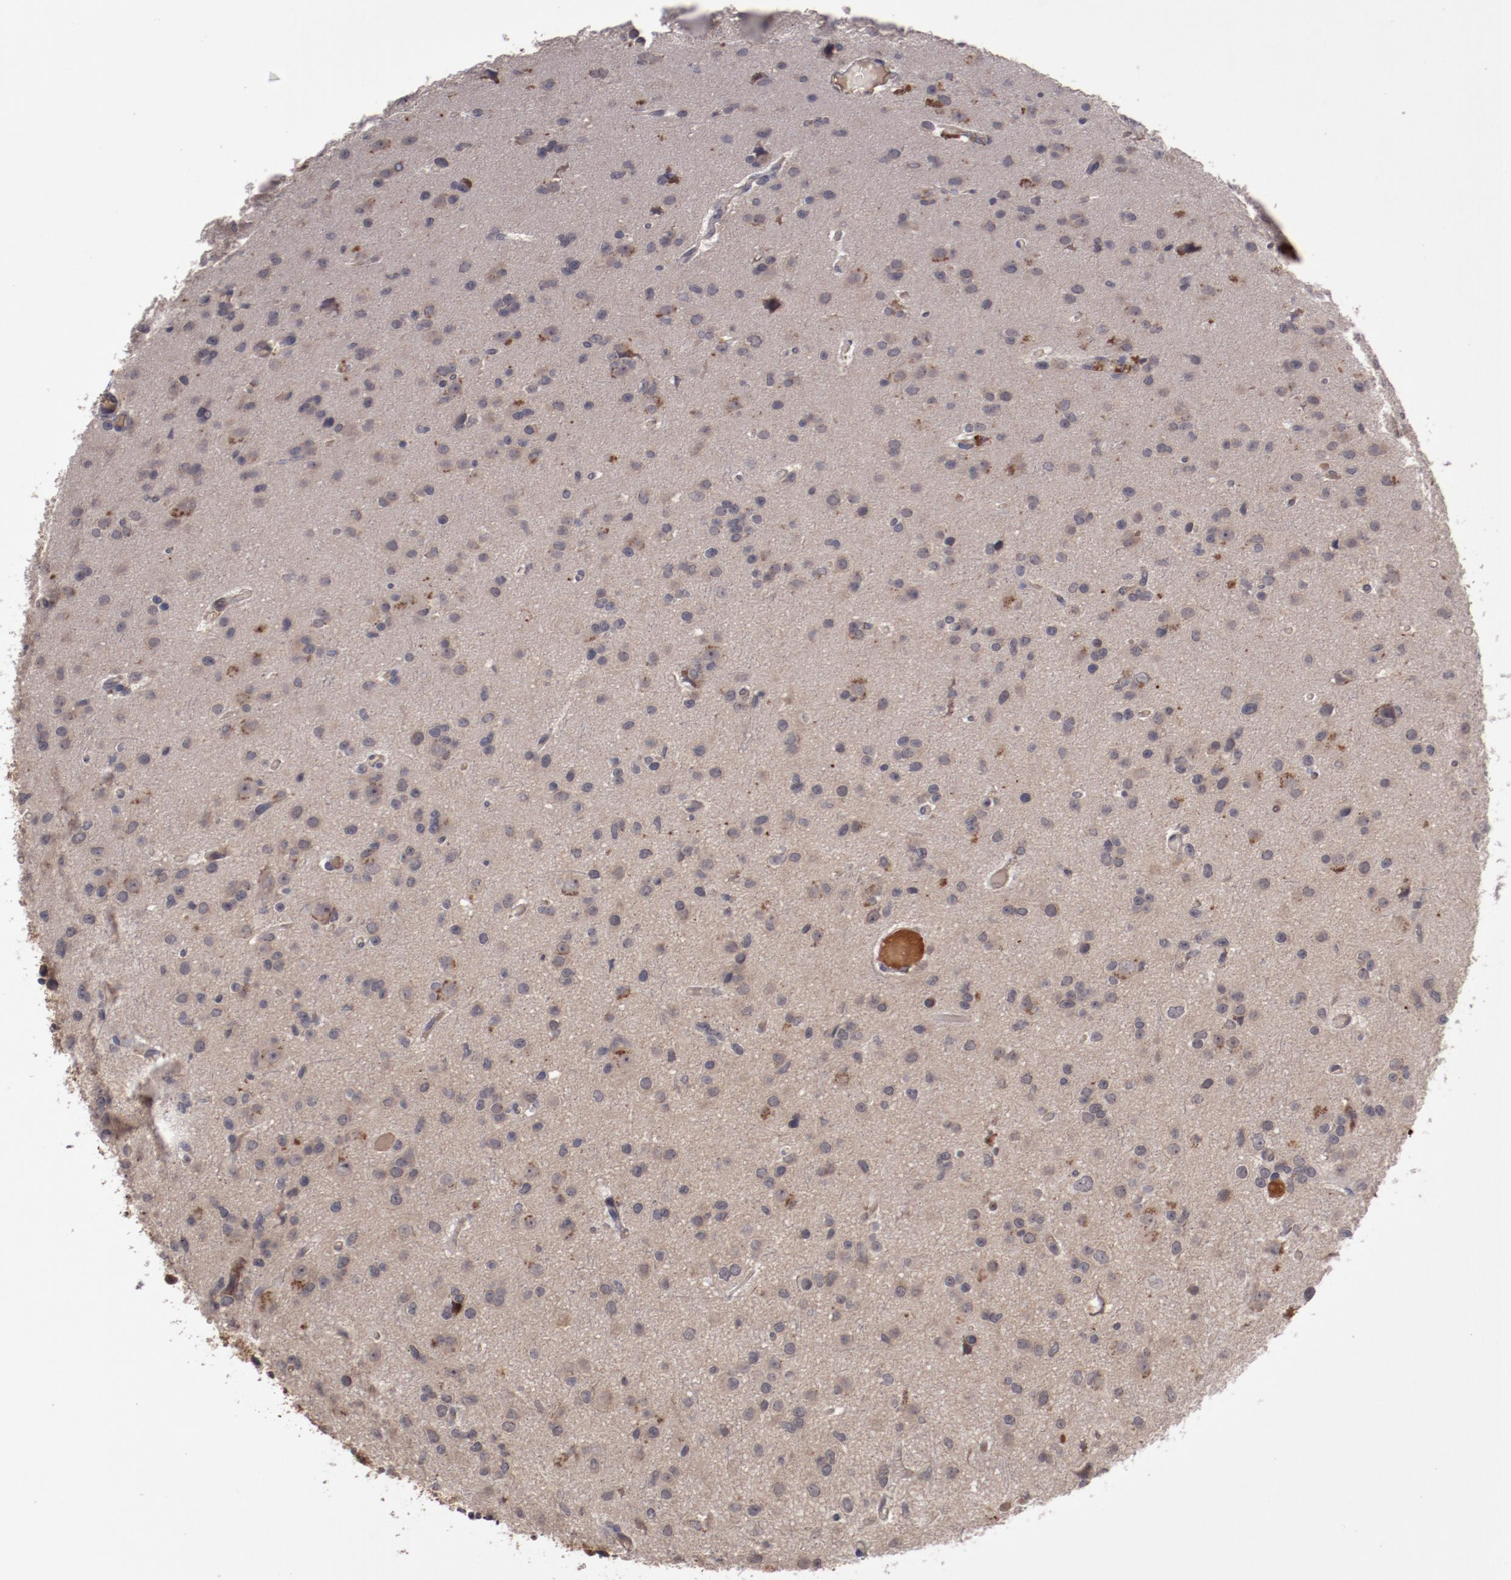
{"staining": {"intensity": "moderate", "quantity": "25%-75%", "location": "cytoplasmic/membranous"}, "tissue": "glioma", "cell_type": "Tumor cells", "image_type": "cancer", "snomed": [{"axis": "morphology", "description": "Glioma, malignant, Low grade"}, {"axis": "topography", "description": "Brain"}], "caption": "Glioma was stained to show a protein in brown. There is medium levels of moderate cytoplasmic/membranous expression in approximately 25%-75% of tumor cells. The staining was performed using DAB (3,3'-diaminobenzidine), with brown indicating positive protein expression. Nuclei are stained blue with hematoxylin.", "gene": "CP", "patient": {"sex": "male", "age": 42}}